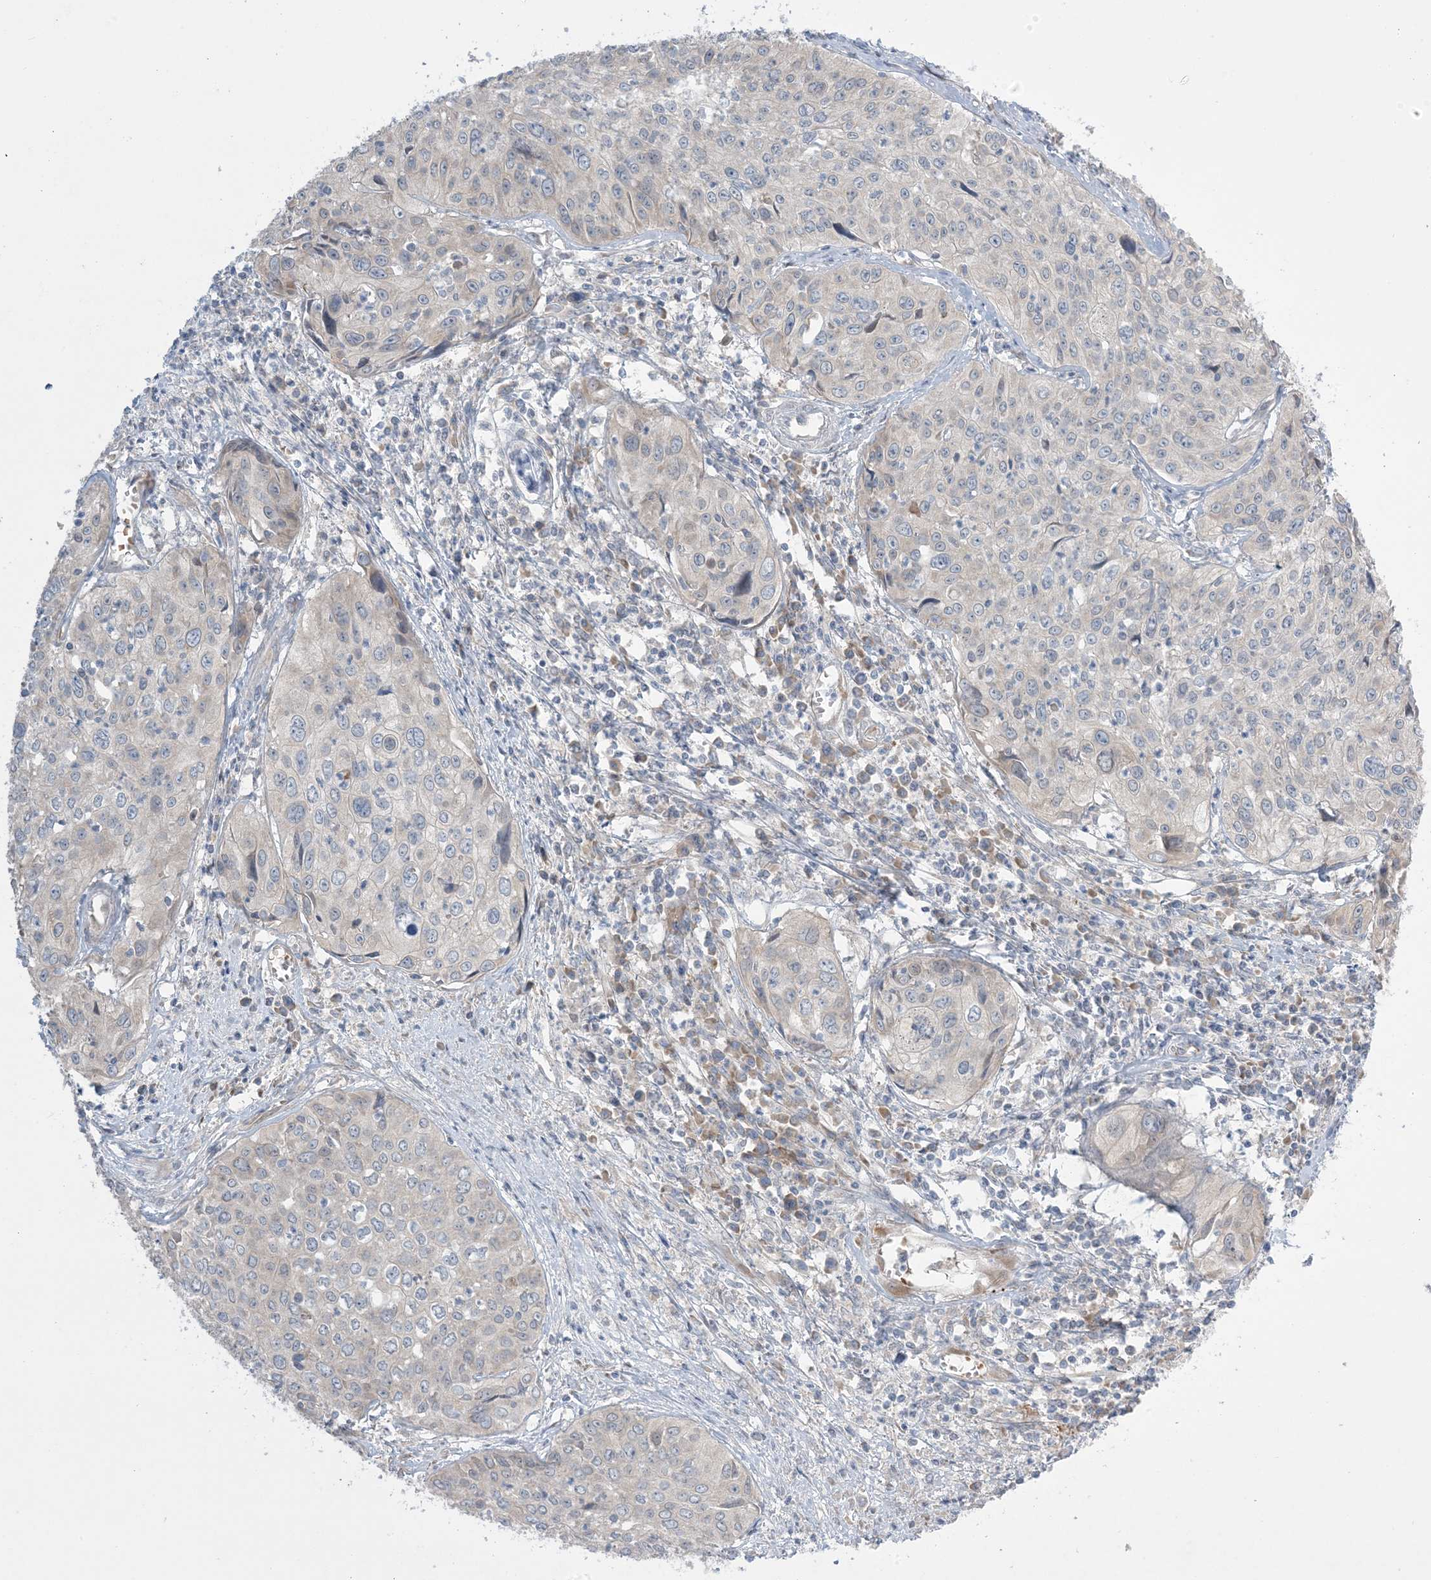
{"staining": {"intensity": "negative", "quantity": "none", "location": "none"}, "tissue": "cervical cancer", "cell_type": "Tumor cells", "image_type": "cancer", "snomed": [{"axis": "morphology", "description": "Squamous cell carcinoma, NOS"}, {"axis": "topography", "description": "Cervix"}], "caption": "Tumor cells show no significant expression in cervical cancer (squamous cell carcinoma).", "gene": "MMGT1", "patient": {"sex": "female", "age": 31}}